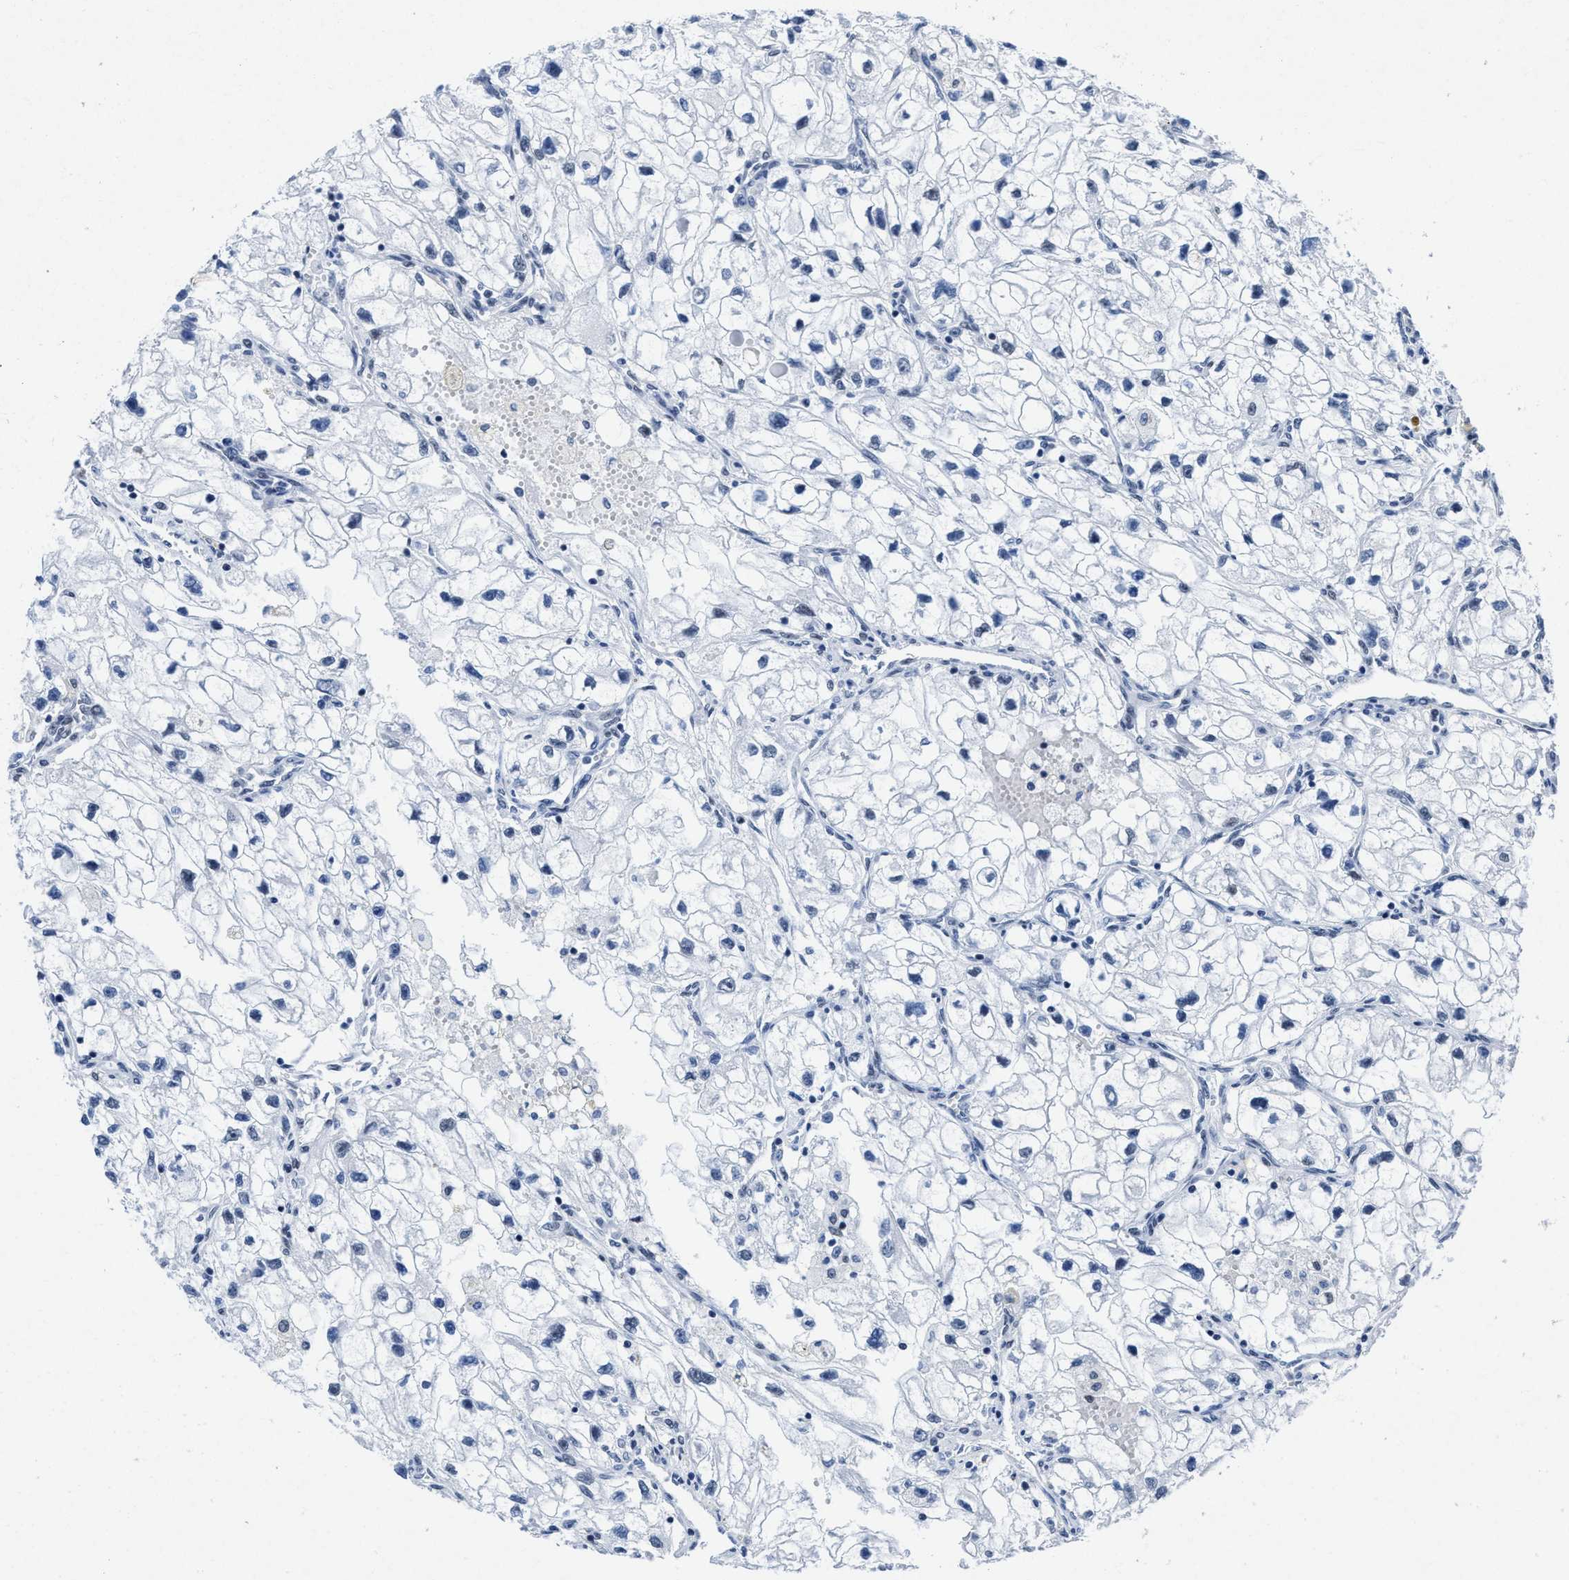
{"staining": {"intensity": "negative", "quantity": "none", "location": "none"}, "tissue": "renal cancer", "cell_type": "Tumor cells", "image_type": "cancer", "snomed": [{"axis": "morphology", "description": "Adenocarcinoma, NOS"}, {"axis": "topography", "description": "Kidney"}], "caption": "Tumor cells show no significant protein positivity in adenocarcinoma (renal).", "gene": "ID3", "patient": {"sex": "female", "age": 70}}